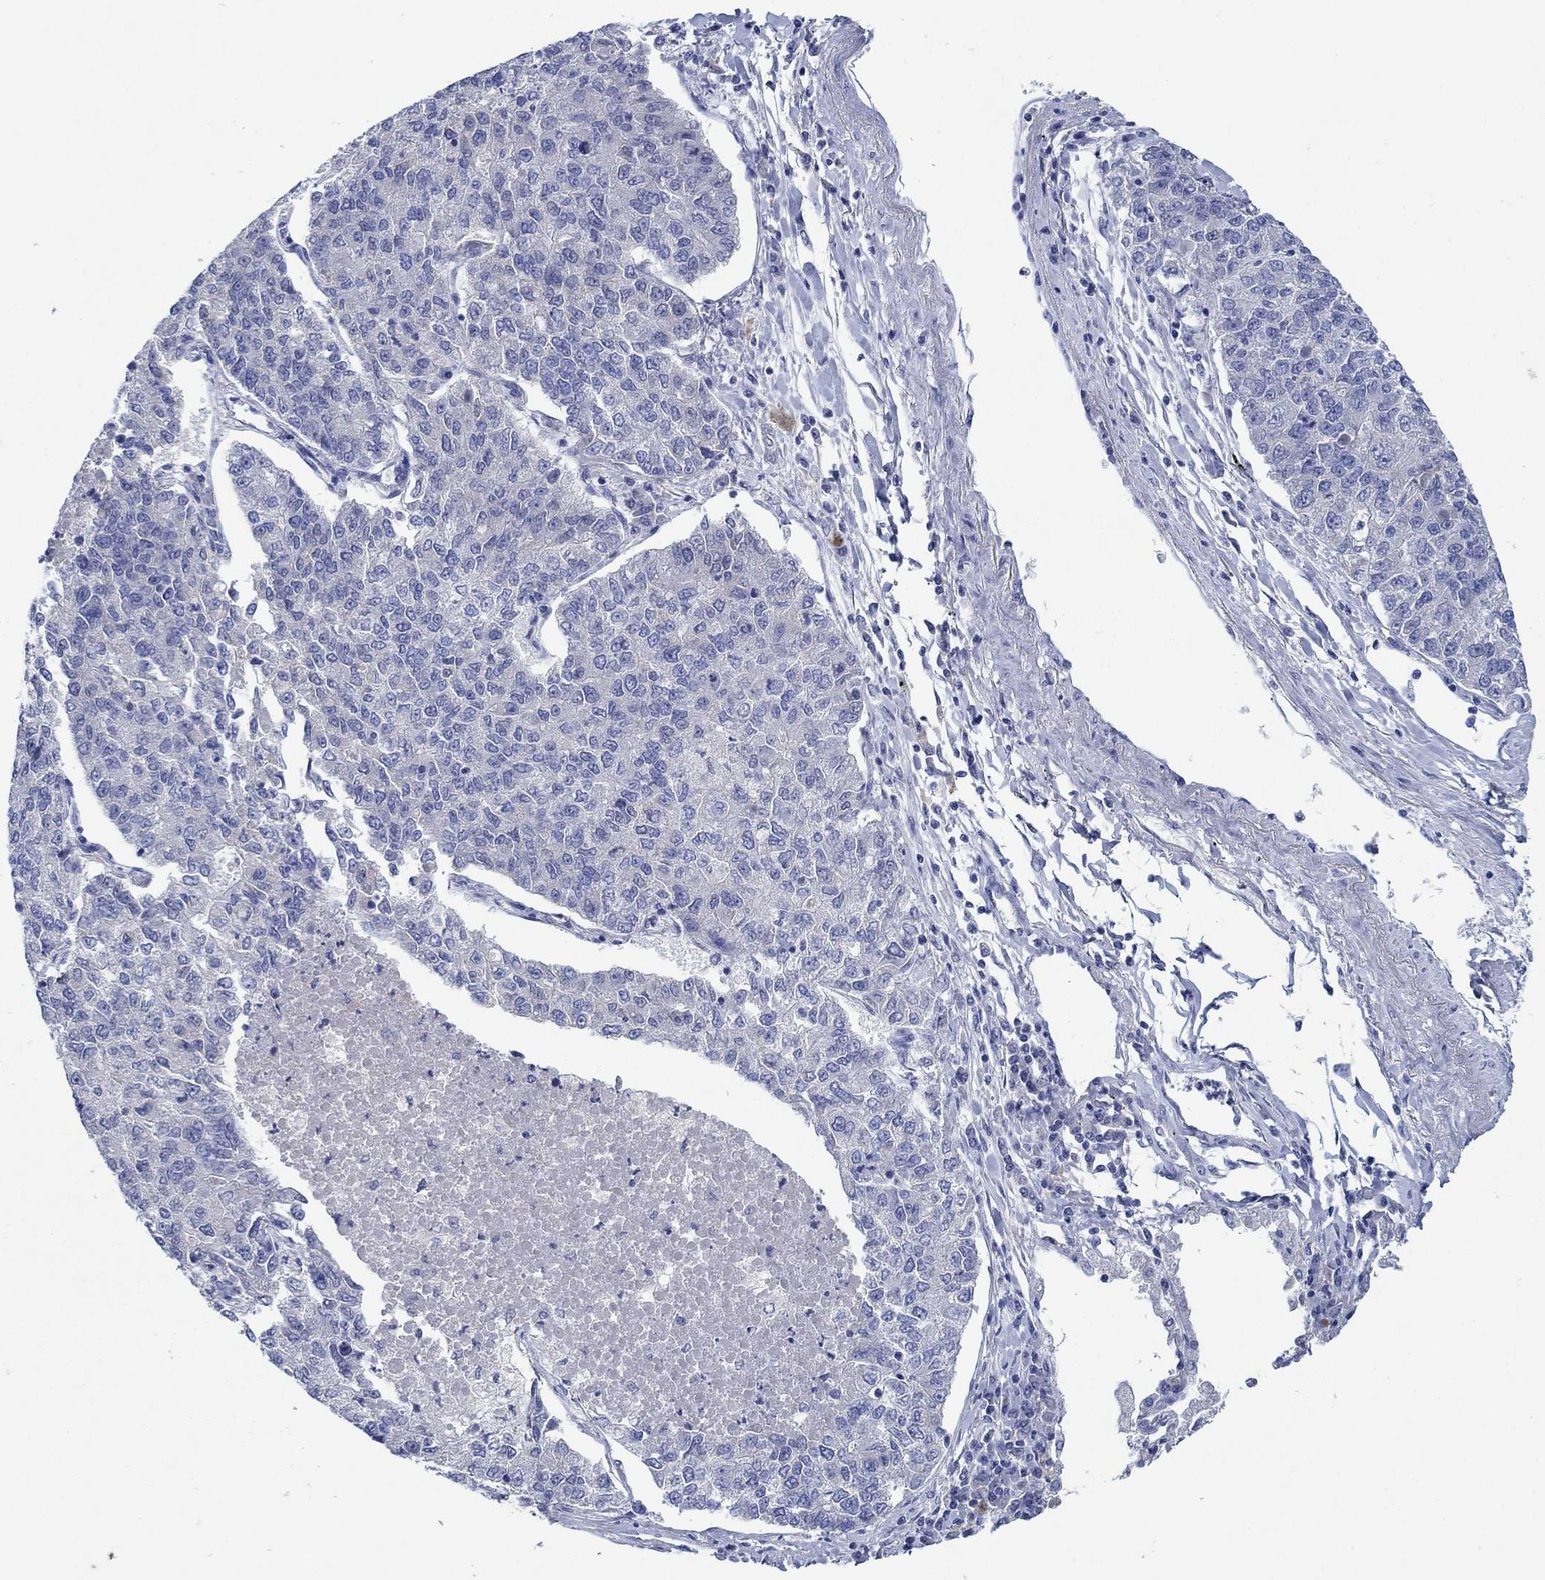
{"staining": {"intensity": "negative", "quantity": "none", "location": "none"}, "tissue": "lung cancer", "cell_type": "Tumor cells", "image_type": "cancer", "snomed": [{"axis": "morphology", "description": "Adenocarcinoma, NOS"}, {"axis": "topography", "description": "Lung"}], "caption": "DAB immunohistochemical staining of human lung cancer exhibits no significant positivity in tumor cells.", "gene": "TRIM16", "patient": {"sex": "male", "age": 49}}